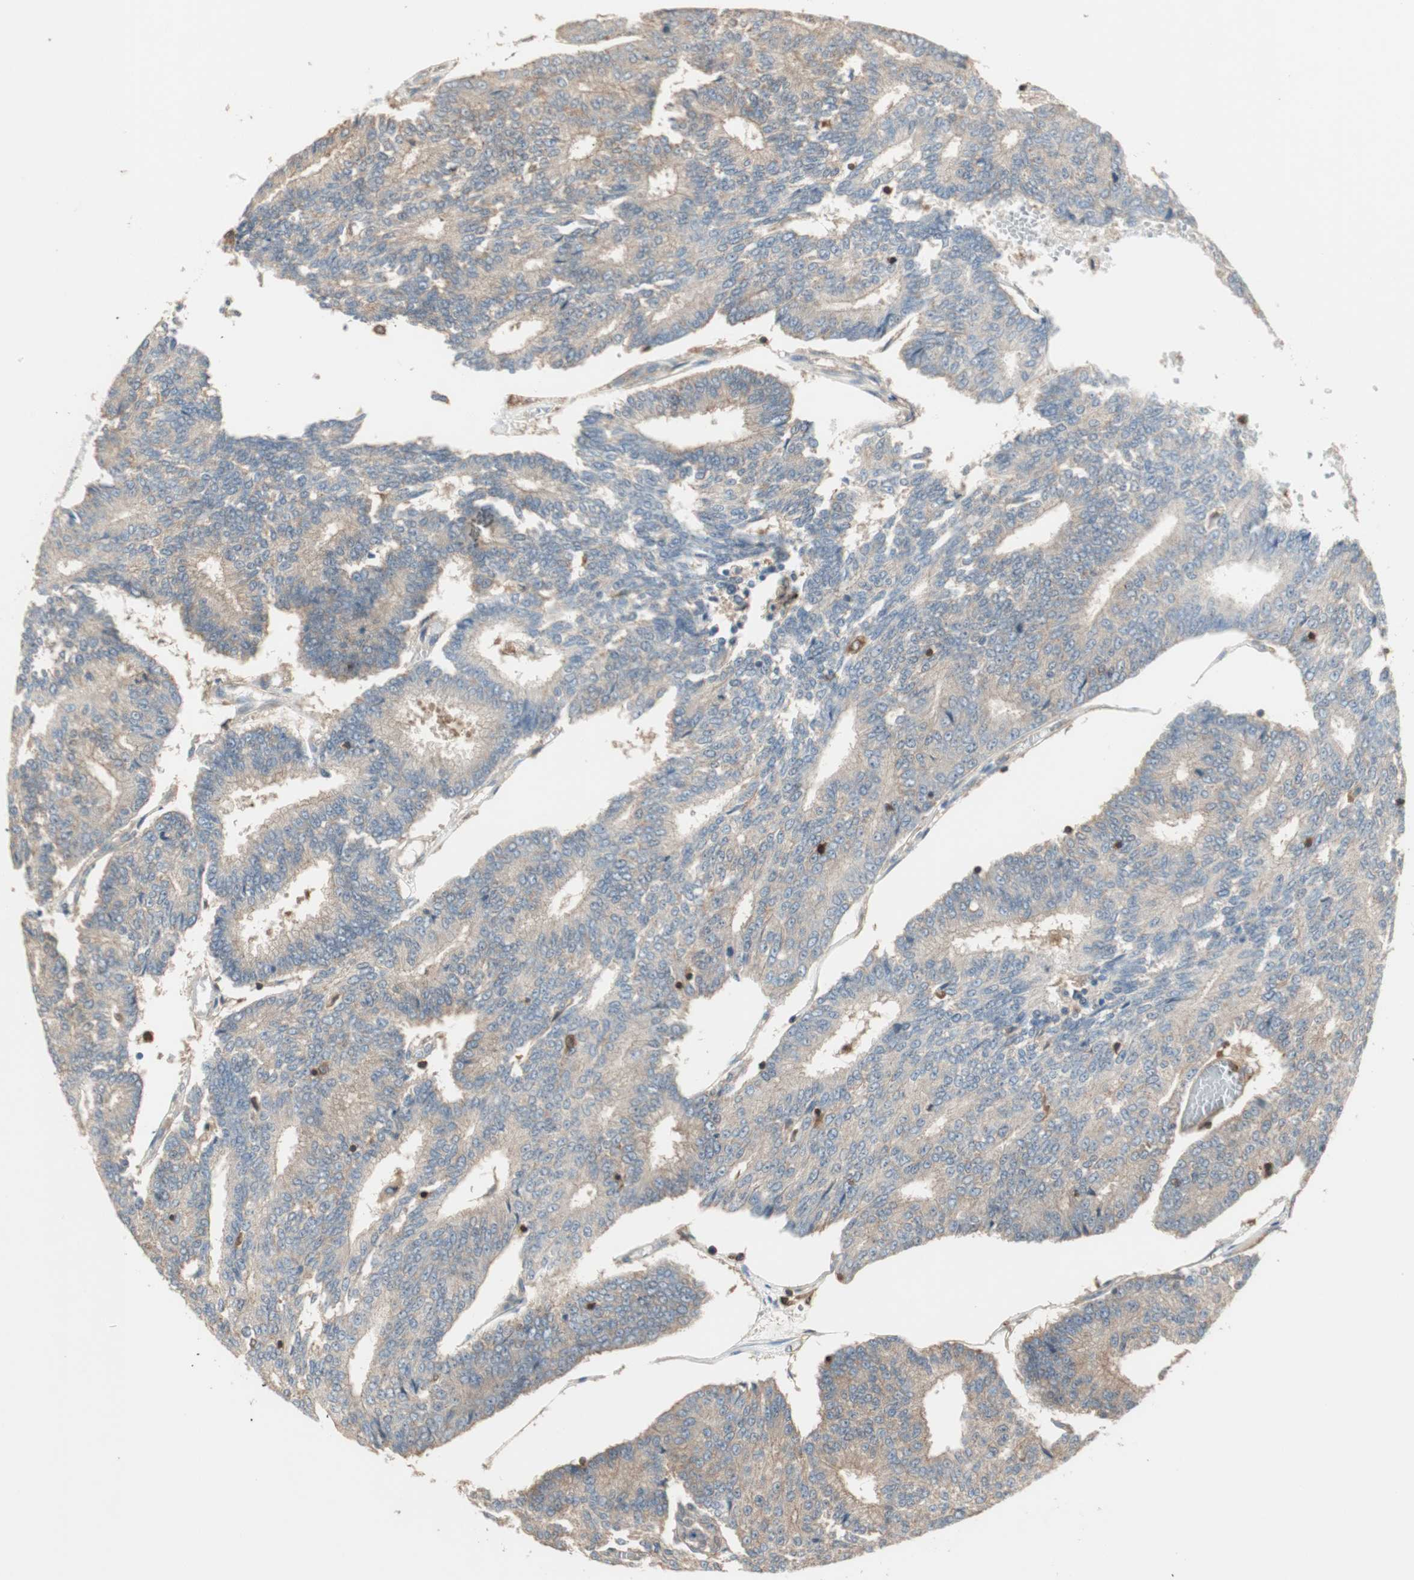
{"staining": {"intensity": "weak", "quantity": ">75%", "location": "cytoplasmic/membranous"}, "tissue": "prostate cancer", "cell_type": "Tumor cells", "image_type": "cancer", "snomed": [{"axis": "morphology", "description": "Adenocarcinoma, High grade"}, {"axis": "topography", "description": "Prostate"}], "caption": "A high-resolution image shows IHC staining of high-grade adenocarcinoma (prostate), which displays weak cytoplasmic/membranous positivity in about >75% of tumor cells. Ihc stains the protein in brown and the nuclei are stained blue.", "gene": "CRLF3", "patient": {"sex": "male", "age": 55}}